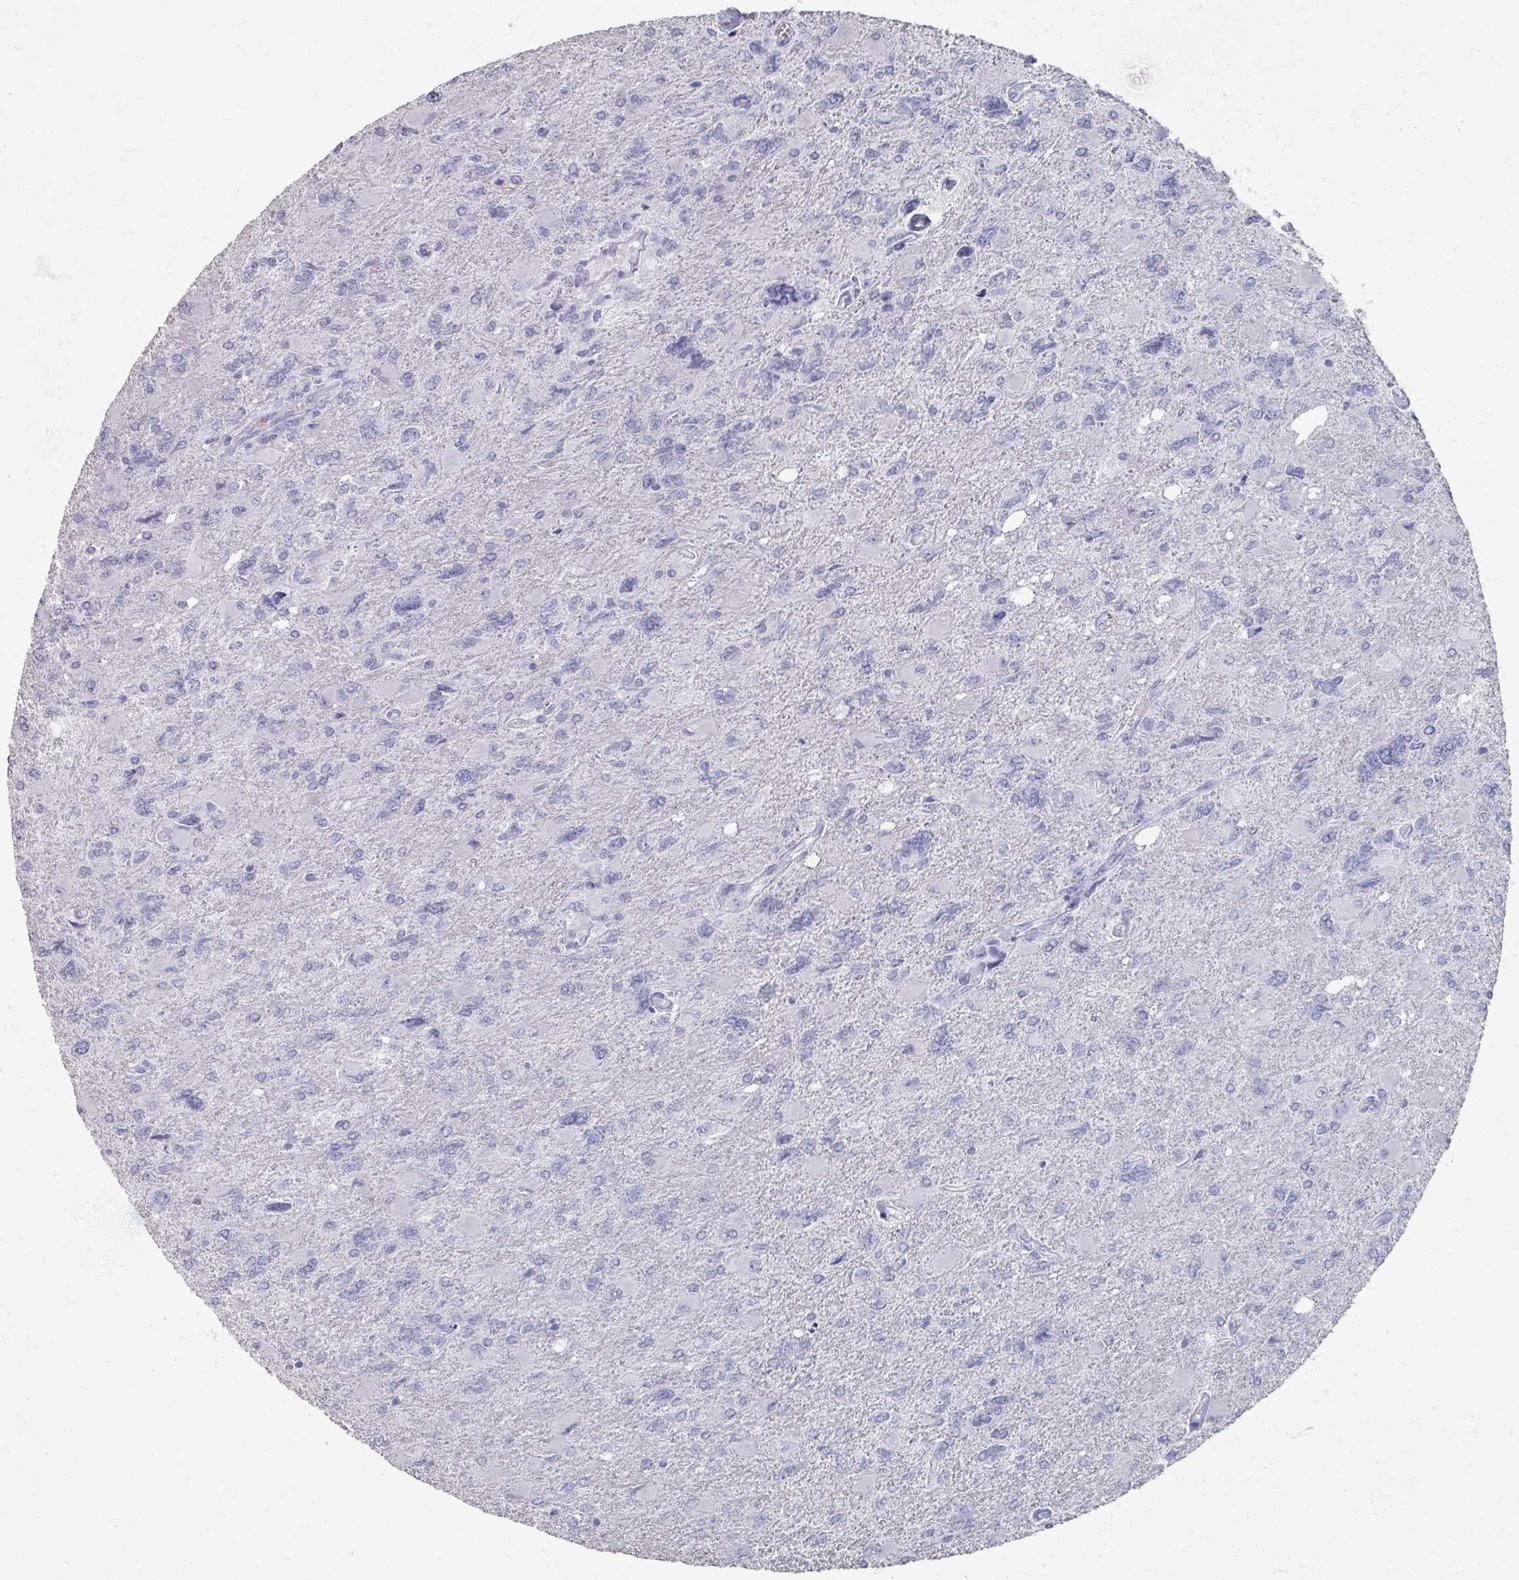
{"staining": {"intensity": "negative", "quantity": "none", "location": "none"}, "tissue": "glioma", "cell_type": "Tumor cells", "image_type": "cancer", "snomed": [{"axis": "morphology", "description": "Glioma, malignant, High grade"}, {"axis": "topography", "description": "Brain"}], "caption": "Tumor cells are negative for brown protein staining in glioma.", "gene": "PSKH1", "patient": {"sex": "male", "age": 67}}